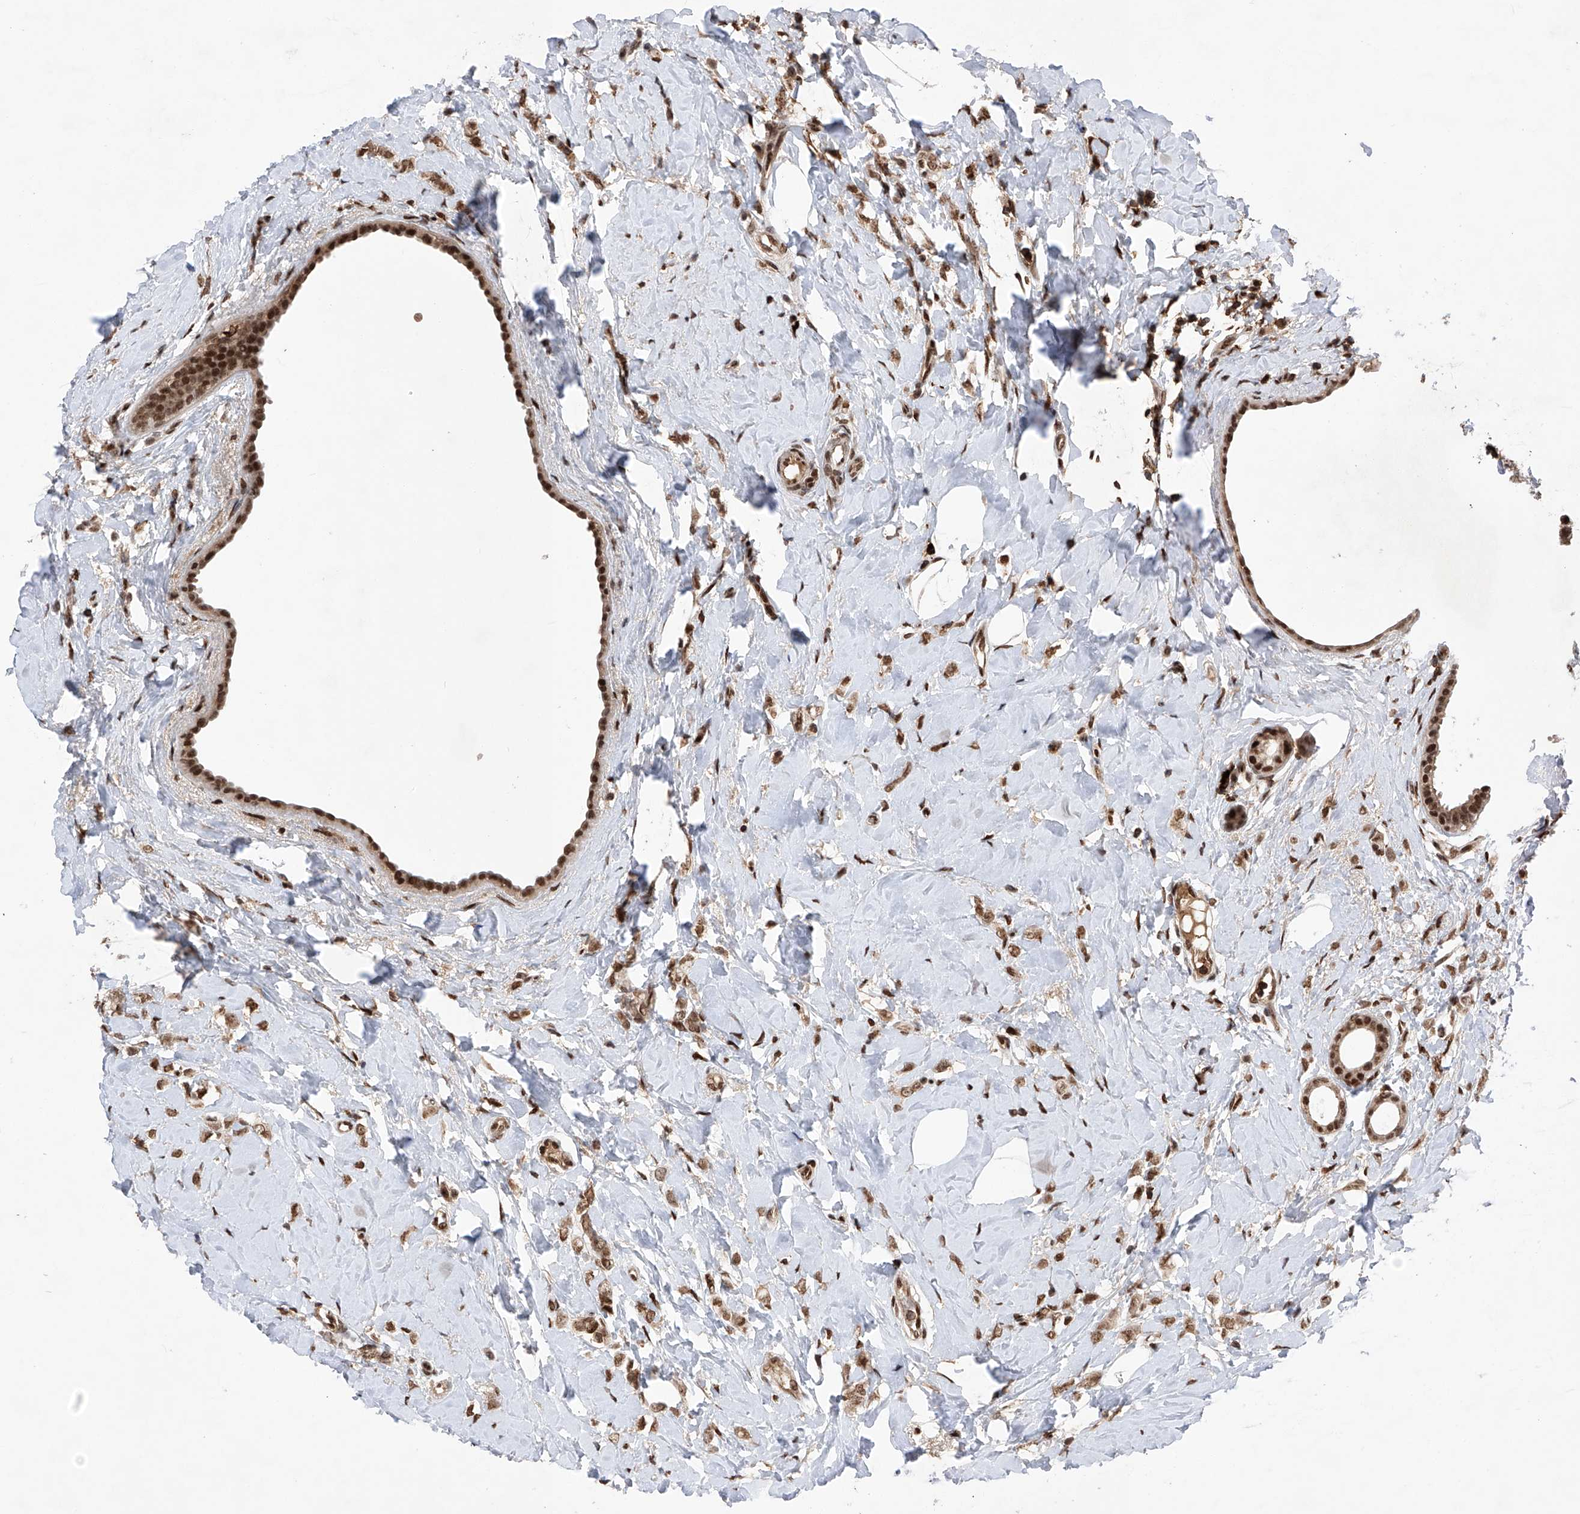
{"staining": {"intensity": "moderate", "quantity": ">75%", "location": "nuclear"}, "tissue": "breast cancer", "cell_type": "Tumor cells", "image_type": "cancer", "snomed": [{"axis": "morphology", "description": "Lobular carcinoma"}, {"axis": "topography", "description": "Breast"}], "caption": "An image of human breast cancer stained for a protein reveals moderate nuclear brown staining in tumor cells. Nuclei are stained in blue.", "gene": "ZNF280D", "patient": {"sex": "female", "age": 47}}